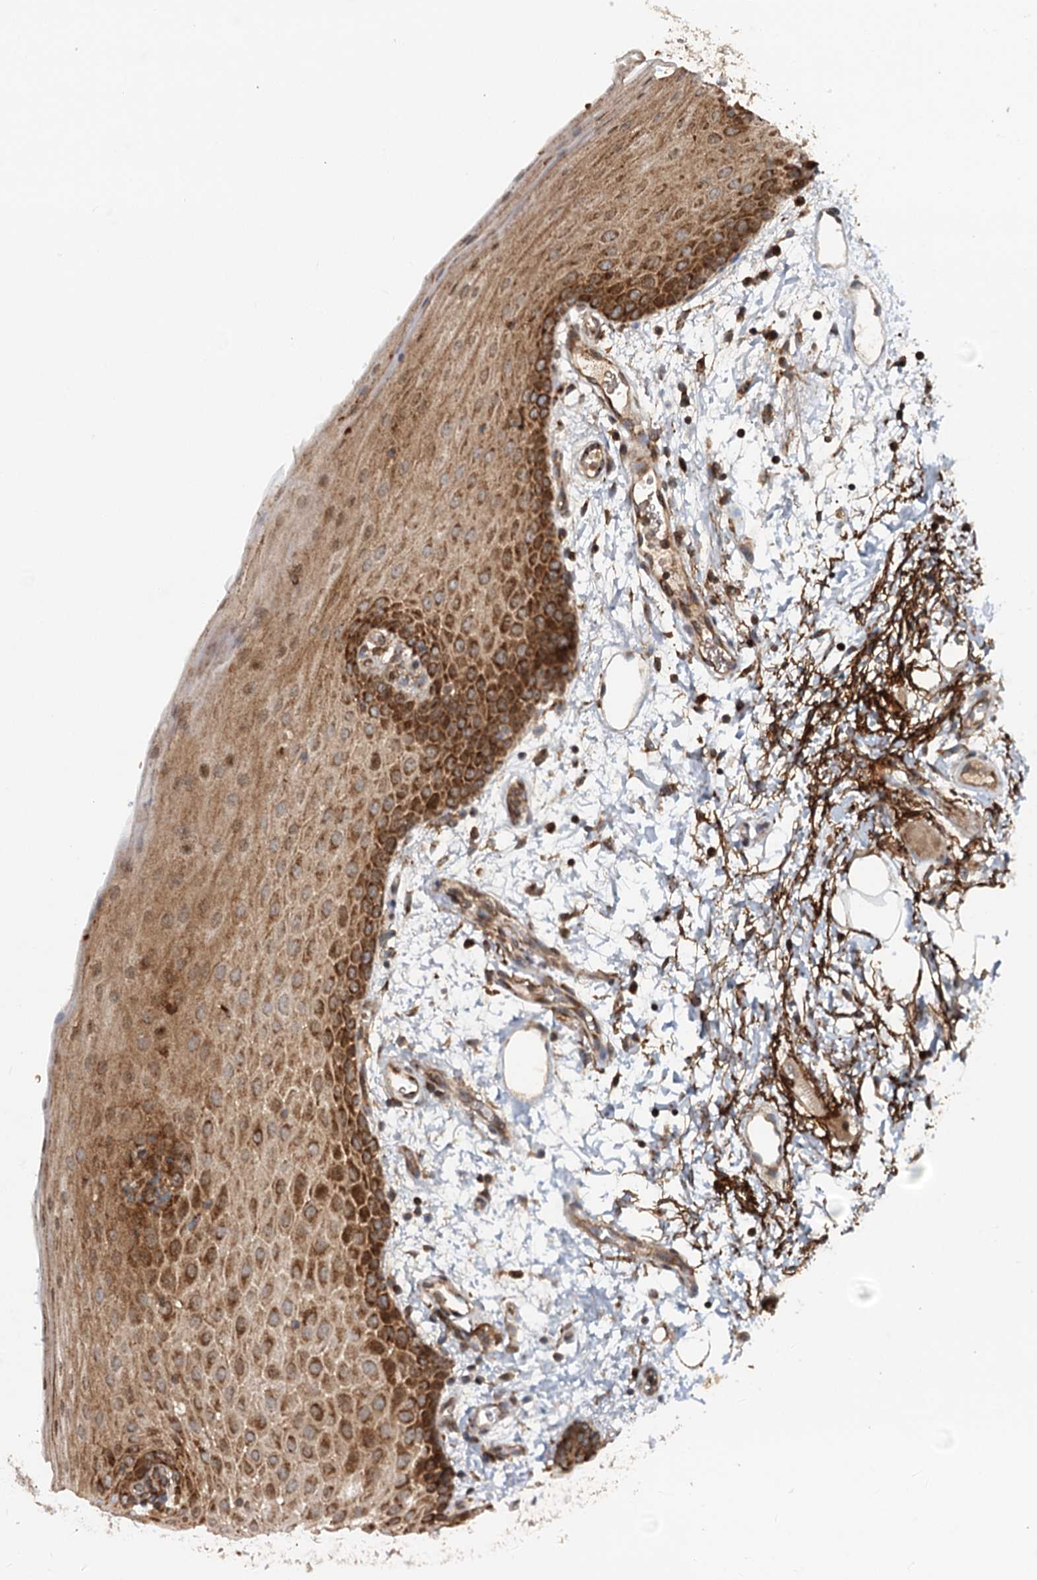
{"staining": {"intensity": "strong", "quantity": "25%-75%", "location": "cytoplasmic/membranous"}, "tissue": "oral mucosa", "cell_type": "Squamous epithelial cells", "image_type": "normal", "snomed": [{"axis": "morphology", "description": "Normal tissue, NOS"}, {"axis": "topography", "description": "Oral tissue"}], "caption": "Oral mucosa was stained to show a protein in brown. There is high levels of strong cytoplasmic/membranous expression in approximately 25%-75% of squamous epithelial cells. (DAB (3,3'-diaminobenzidine) = brown stain, brightfield microscopy at high magnification).", "gene": "RNF111", "patient": {"sex": "male", "age": 68}}